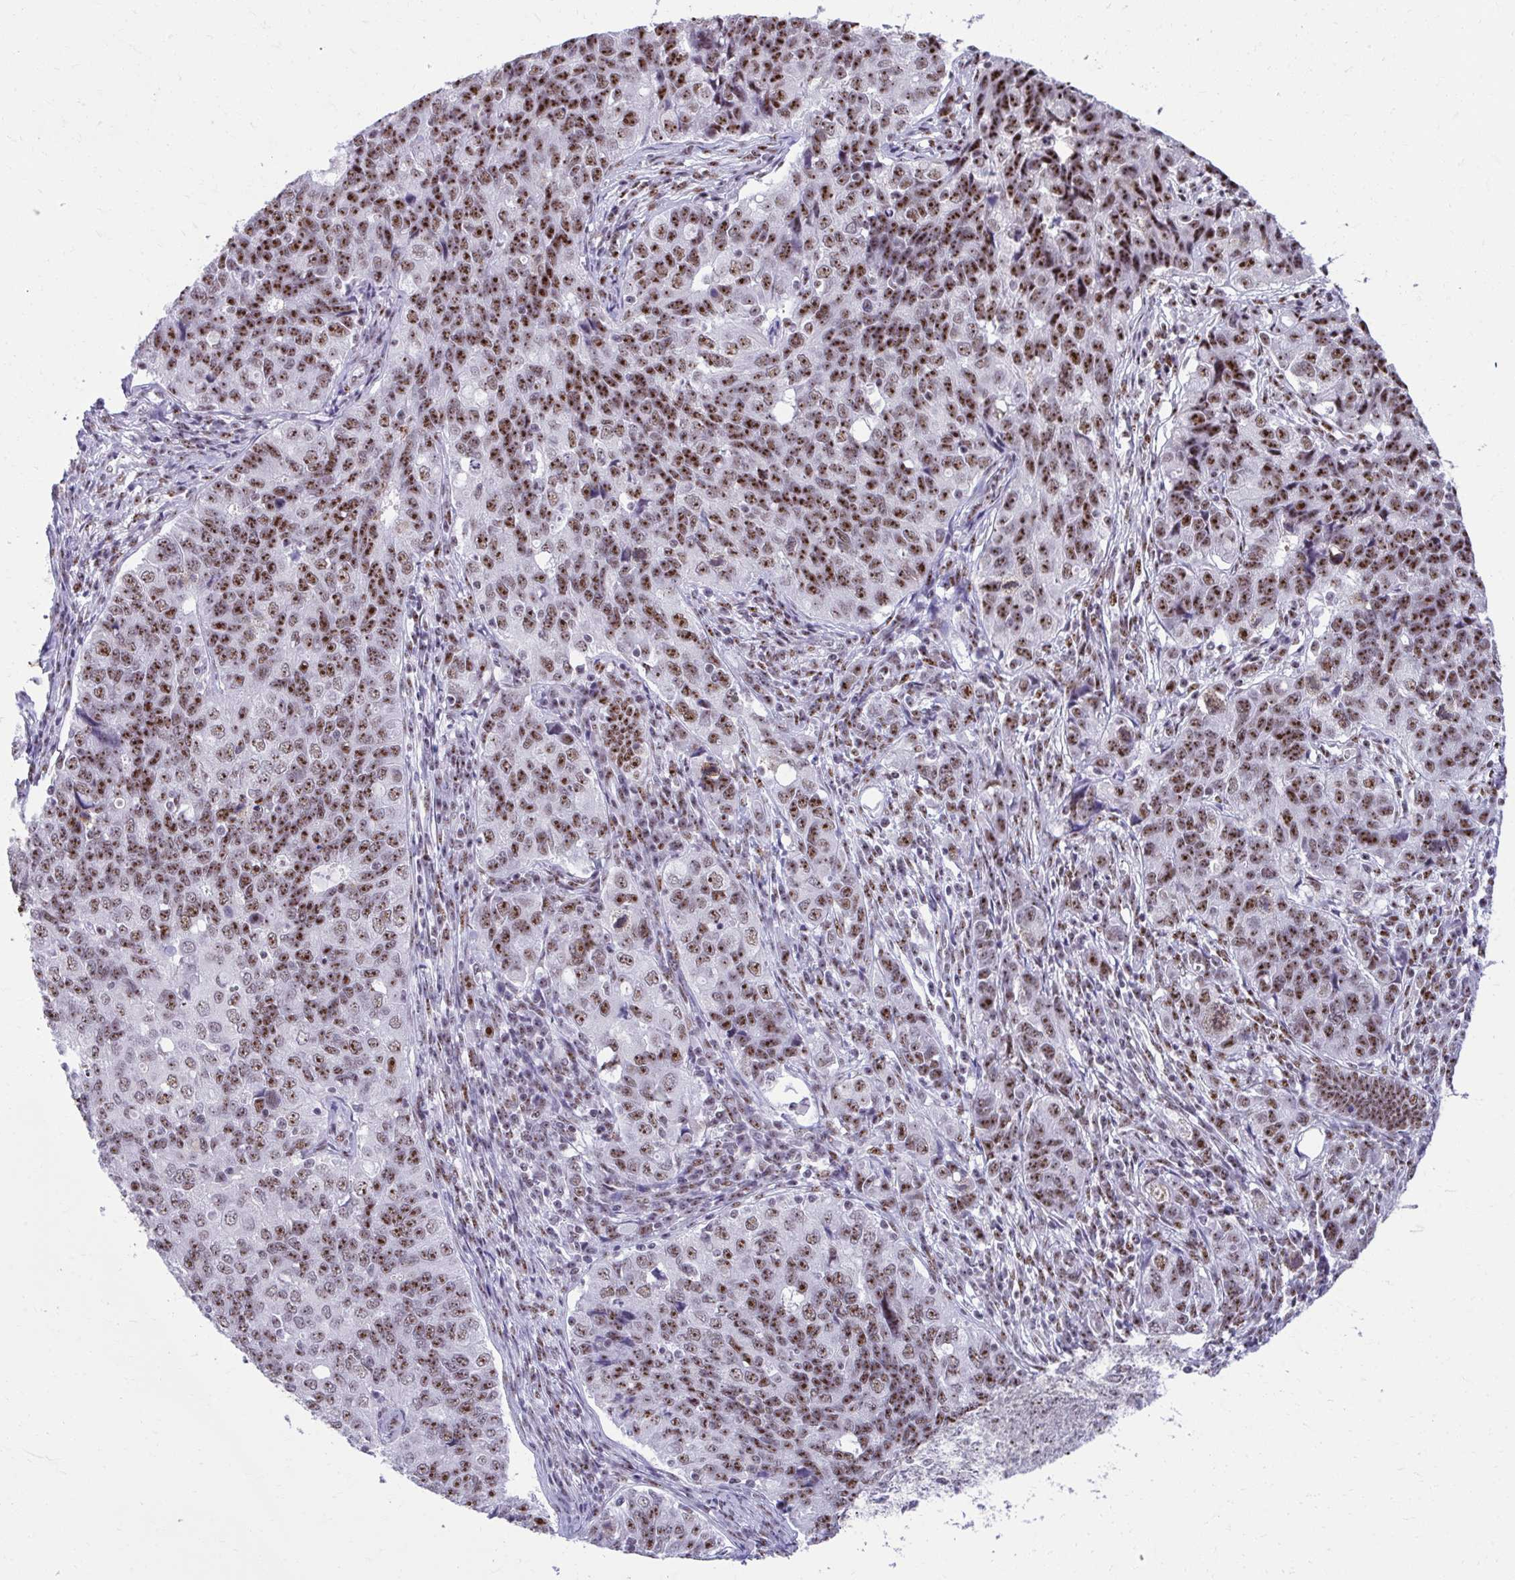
{"staining": {"intensity": "strong", "quantity": ">75%", "location": "nuclear"}, "tissue": "endometrial cancer", "cell_type": "Tumor cells", "image_type": "cancer", "snomed": [{"axis": "morphology", "description": "Adenocarcinoma, NOS"}, {"axis": "topography", "description": "Endometrium"}], "caption": "Protein staining of endometrial adenocarcinoma tissue exhibits strong nuclear staining in about >75% of tumor cells.", "gene": "PELP1", "patient": {"sex": "female", "age": 43}}